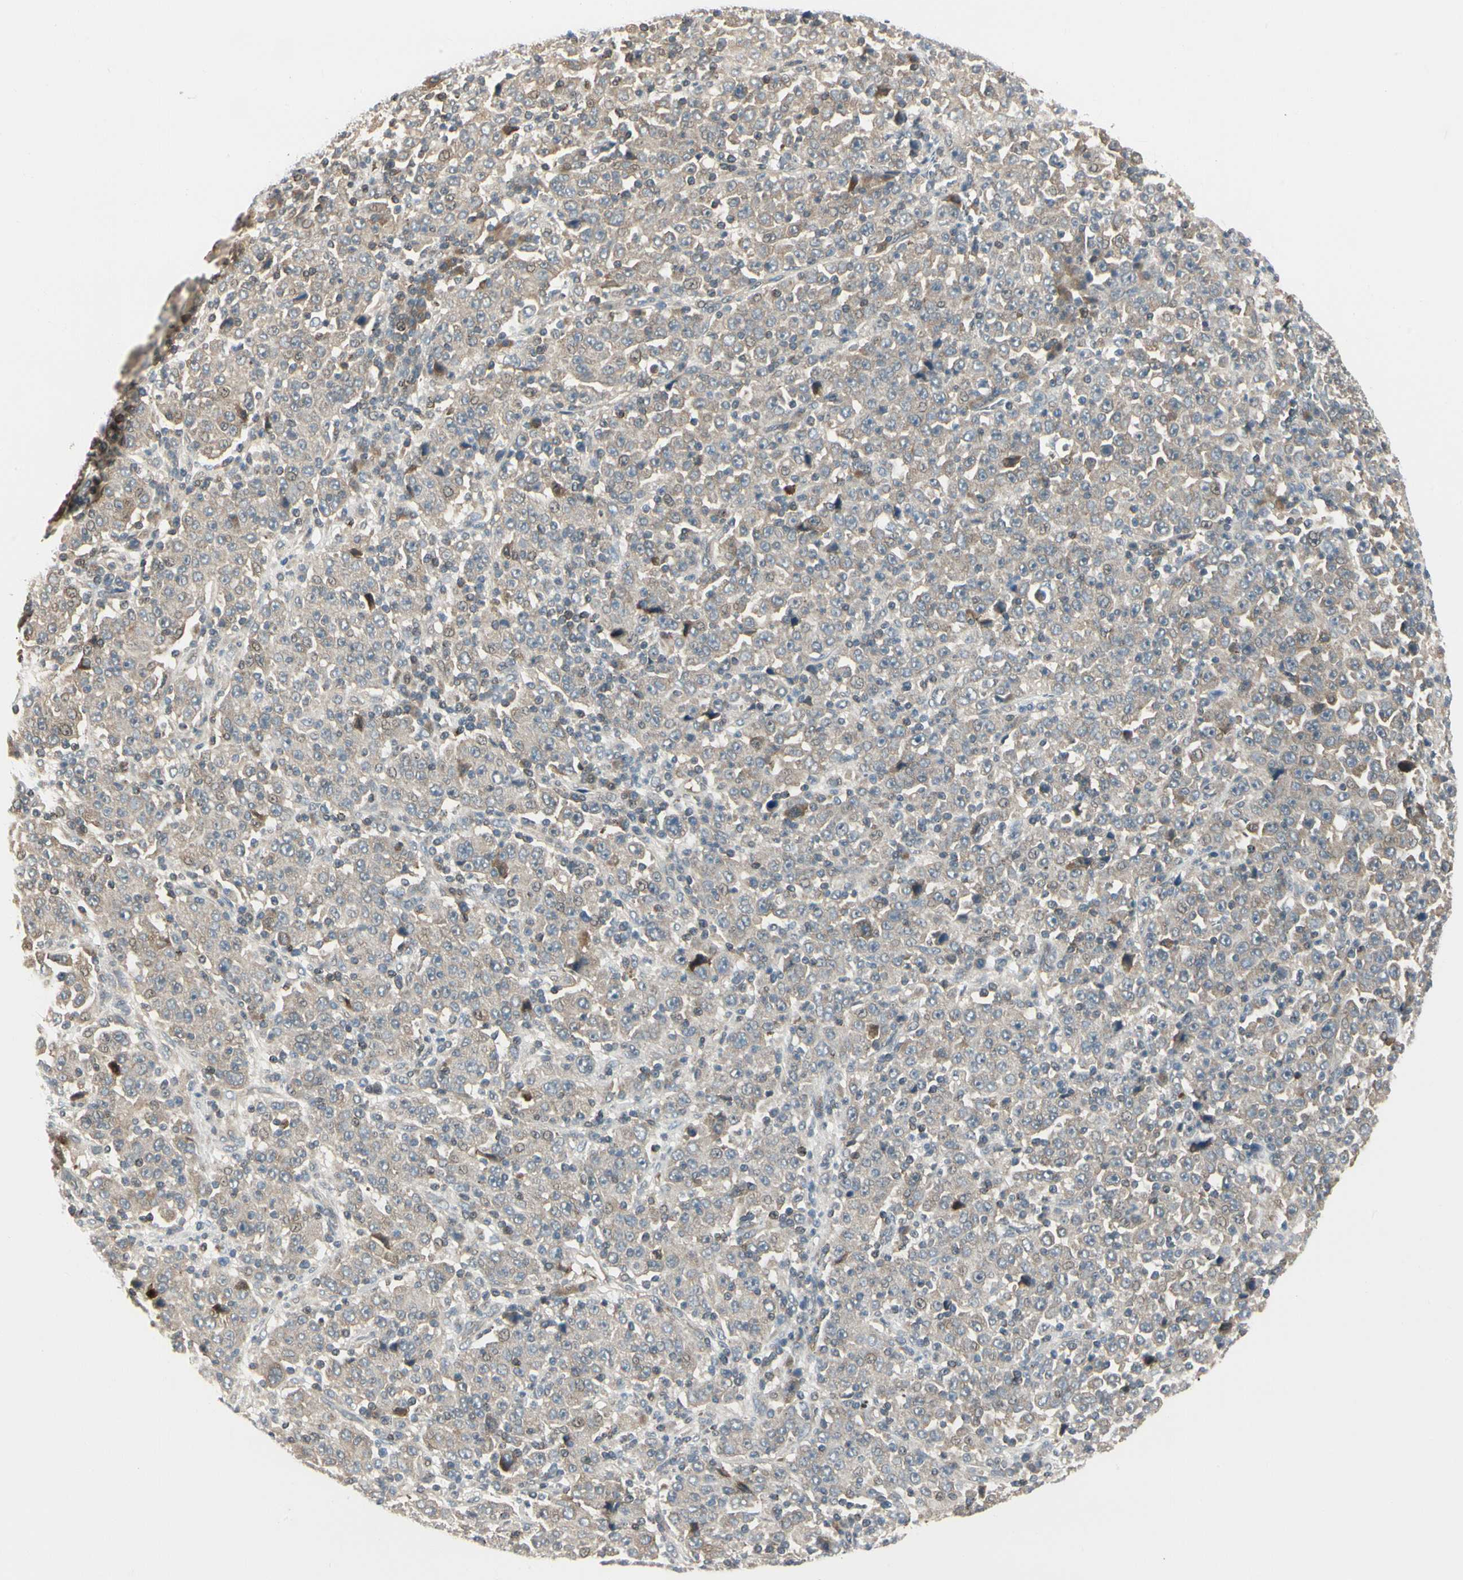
{"staining": {"intensity": "weak", "quantity": ">75%", "location": "cytoplasmic/membranous"}, "tissue": "stomach cancer", "cell_type": "Tumor cells", "image_type": "cancer", "snomed": [{"axis": "morphology", "description": "Normal tissue, NOS"}, {"axis": "morphology", "description": "Adenocarcinoma, NOS"}, {"axis": "topography", "description": "Stomach, upper"}, {"axis": "topography", "description": "Stomach"}], "caption": "Adenocarcinoma (stomach) tissue exhibits weak cytoplasmic/membranous positivity in approximately >75% of tumor cells, visualized by immunohistochemistry. The staining was performed using DAB, with brown indicating positive protein expression. Nuclei are stained blue with hematoxylin.", "gene": "EVC", "patient": {"sex": "male", "age": 59}}